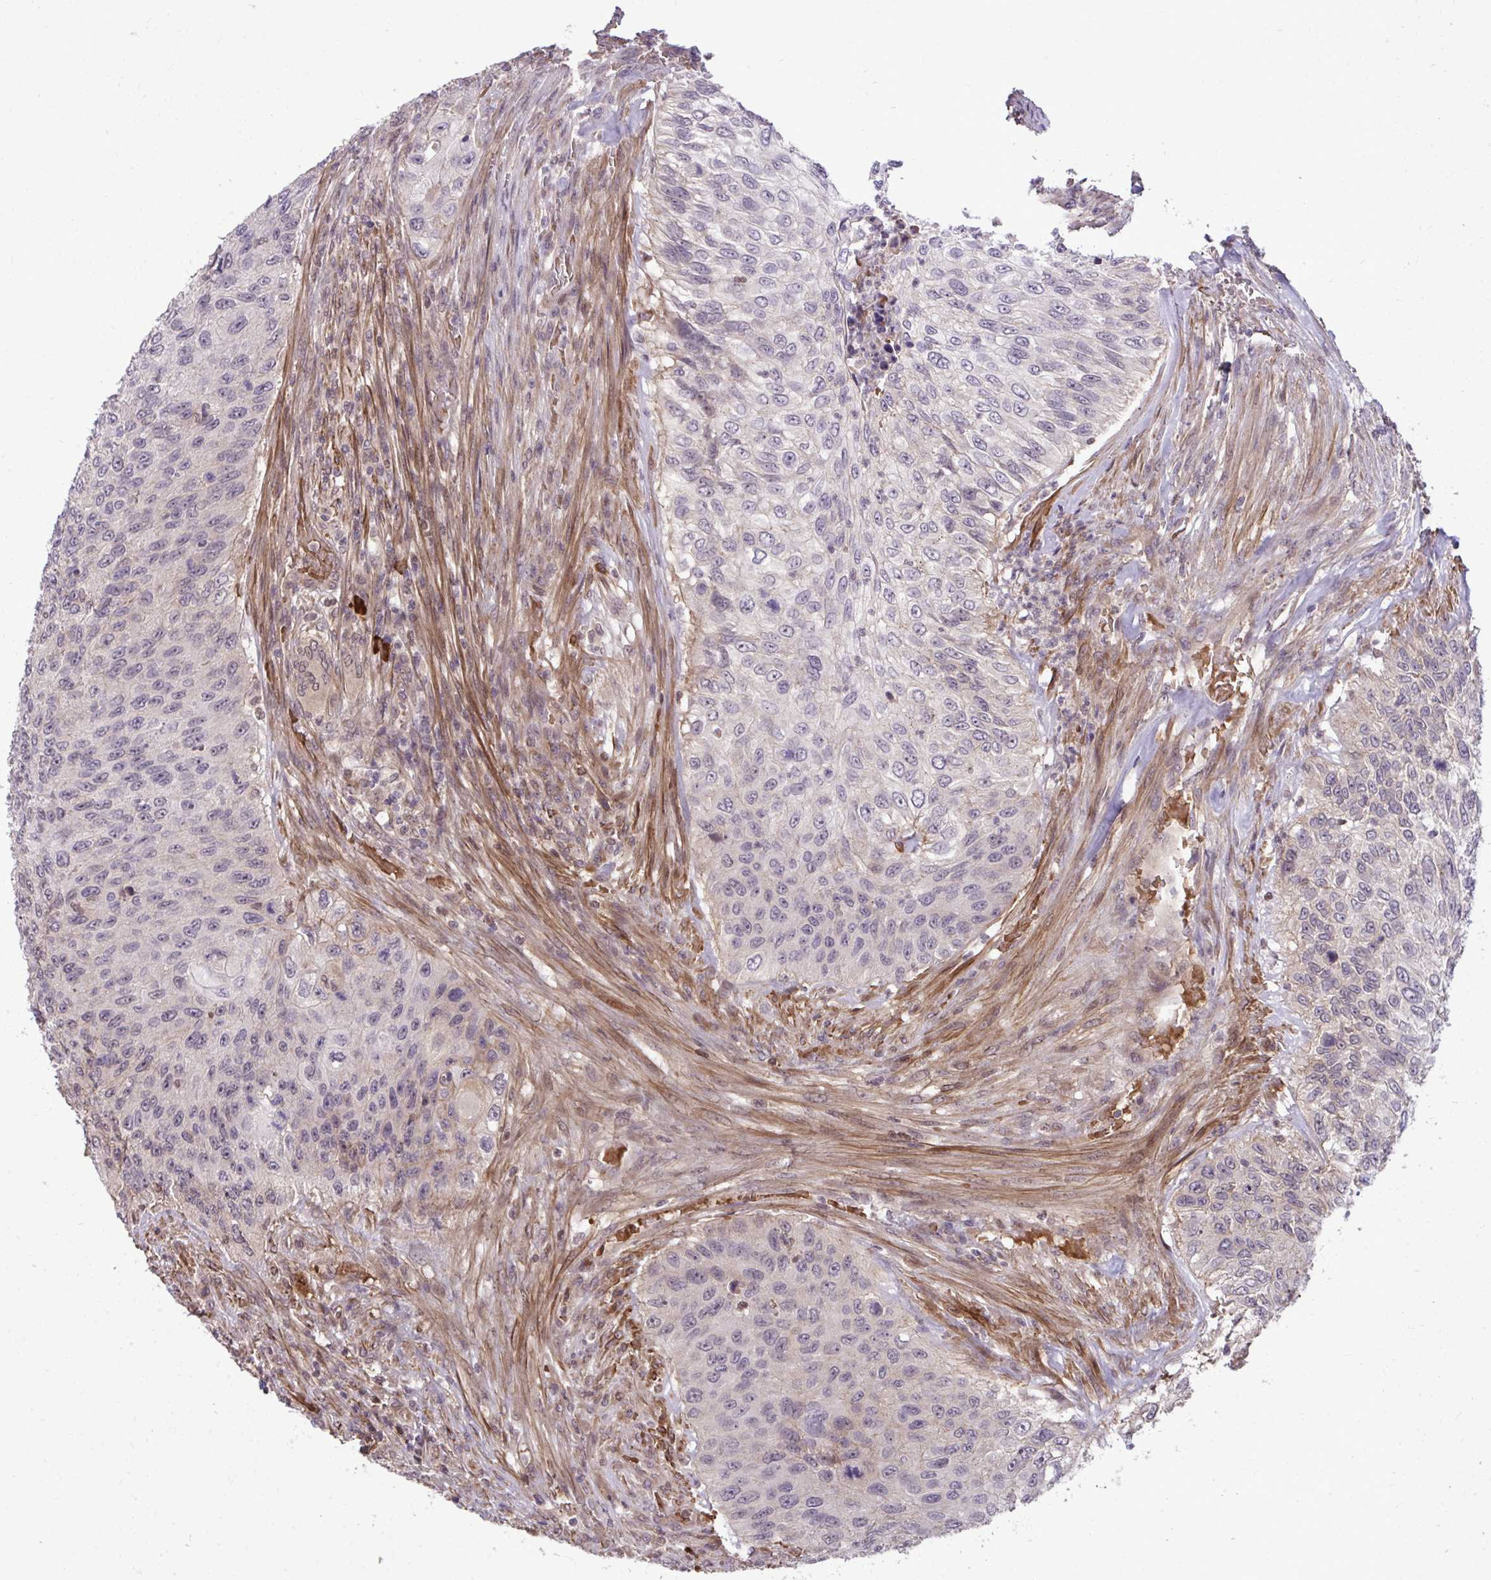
{"staining": {"intensity": "negative", "quantity": "none", "location": "none"}, "tissue": "urothelial cancer", "cell_type": "Tumor cells", "image_type": "cancer", "snomed": [{"axis": "morphology", "description": "Urothelial carcinoma, High grade"}, {"axis": "topography", "description": "Urinary bladder"}], "caption": "This is a histopathology image of IHC staining of urothelial carcinoma (high-grade), which shows no staining in tumor cells.", "gene": "ZSCAN9", "patient": {"sex": "female", "age": 60}}